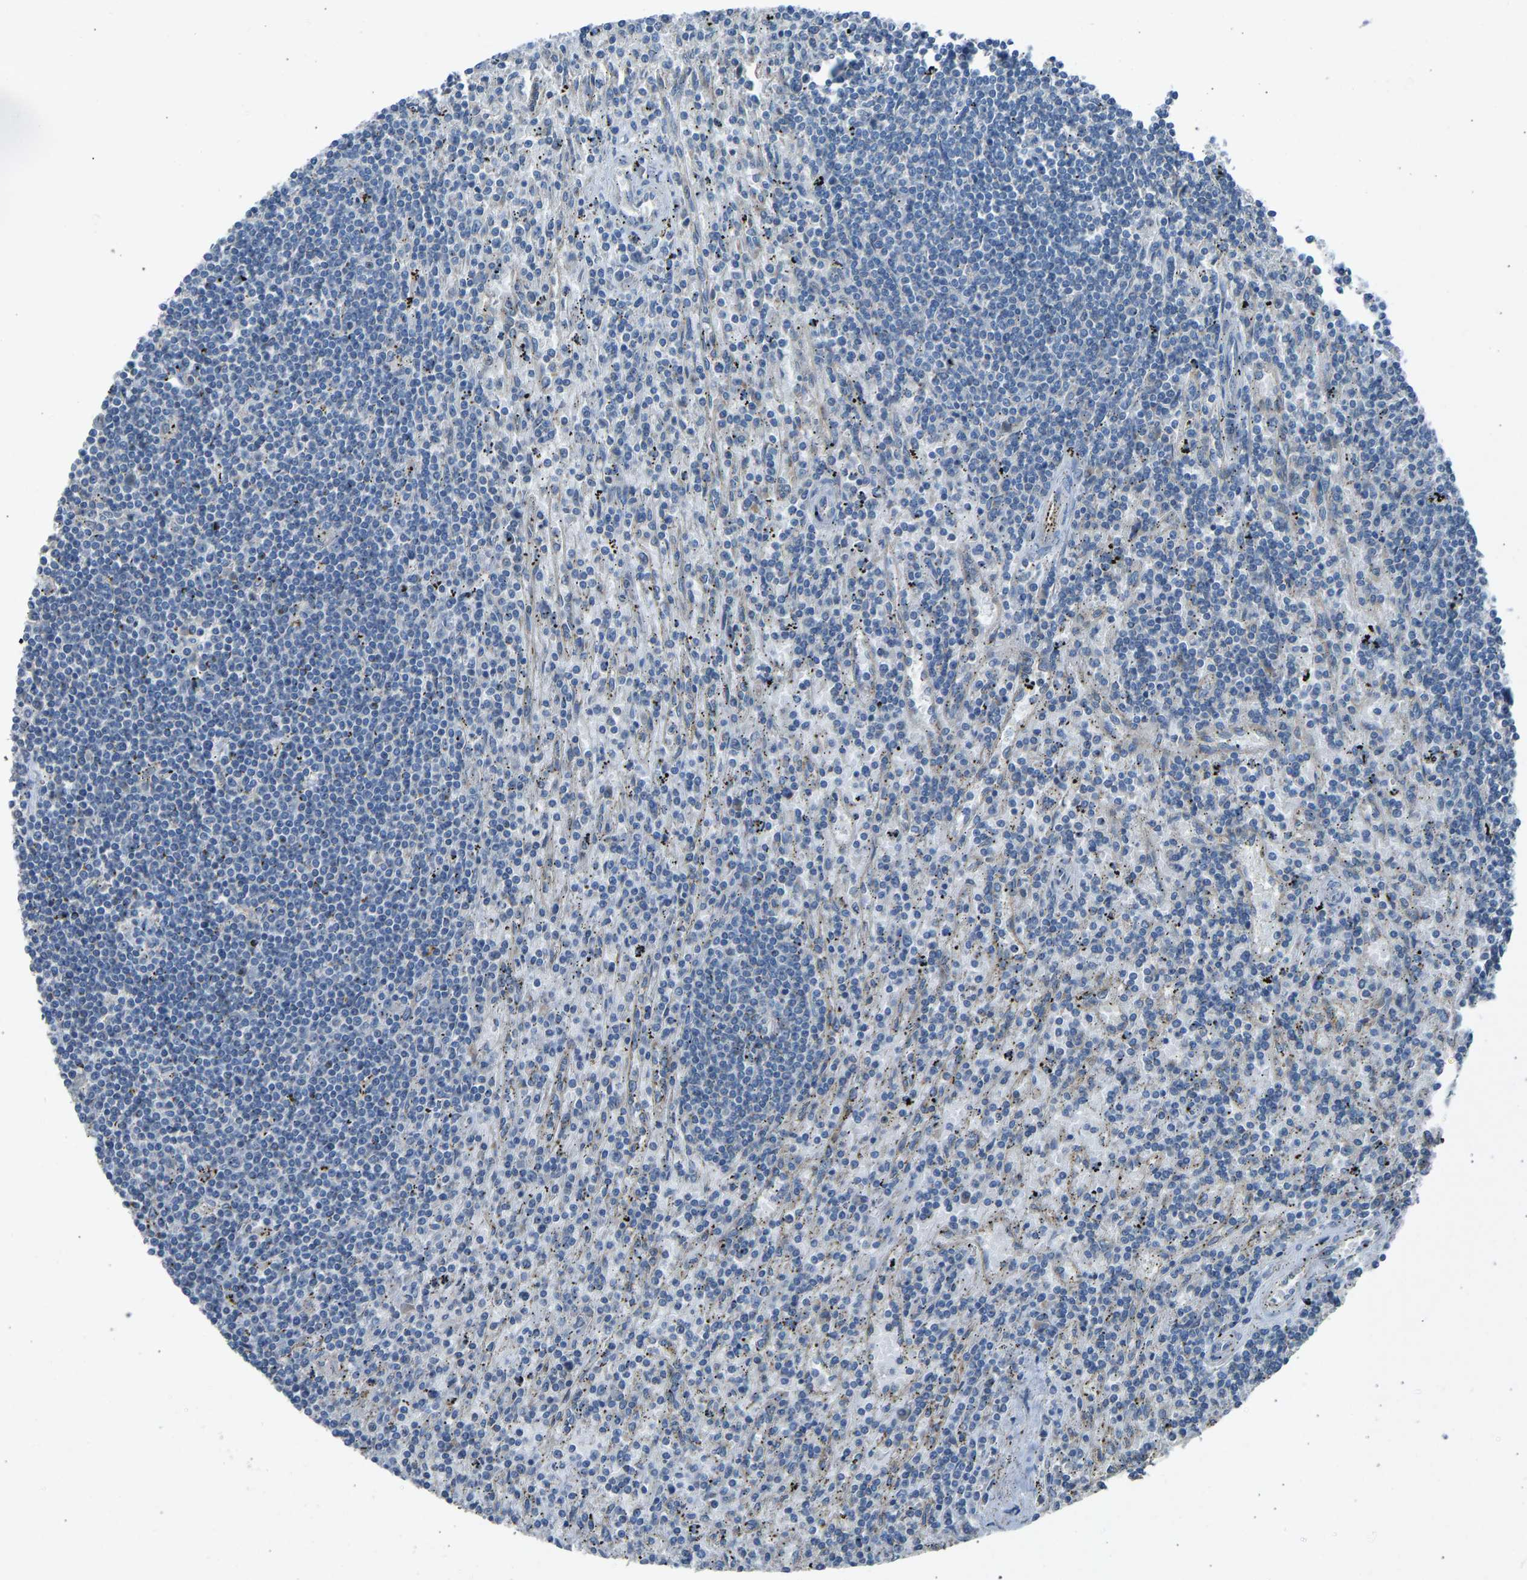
{"staining": {"intensity": "negative", "quantity": "none", "location": "none"}, "tissue": "lymphoma", "cell_type": "Tumor cells", "image_type": "cancer", "snomed": [{"axis": "morphology", "description": "Malignant lymphoma, non-Hodgkin's type, Low grade"}, {"axis": "topography", "description": "Spleen"}], "caption": "High power microscopy photomicrograph of an immunohistochemistry image of lymphoma, revealing no significant staining in tumor cells.", "gene": "TGFBR3", "patient": {"sex": "male", "age": 76}}